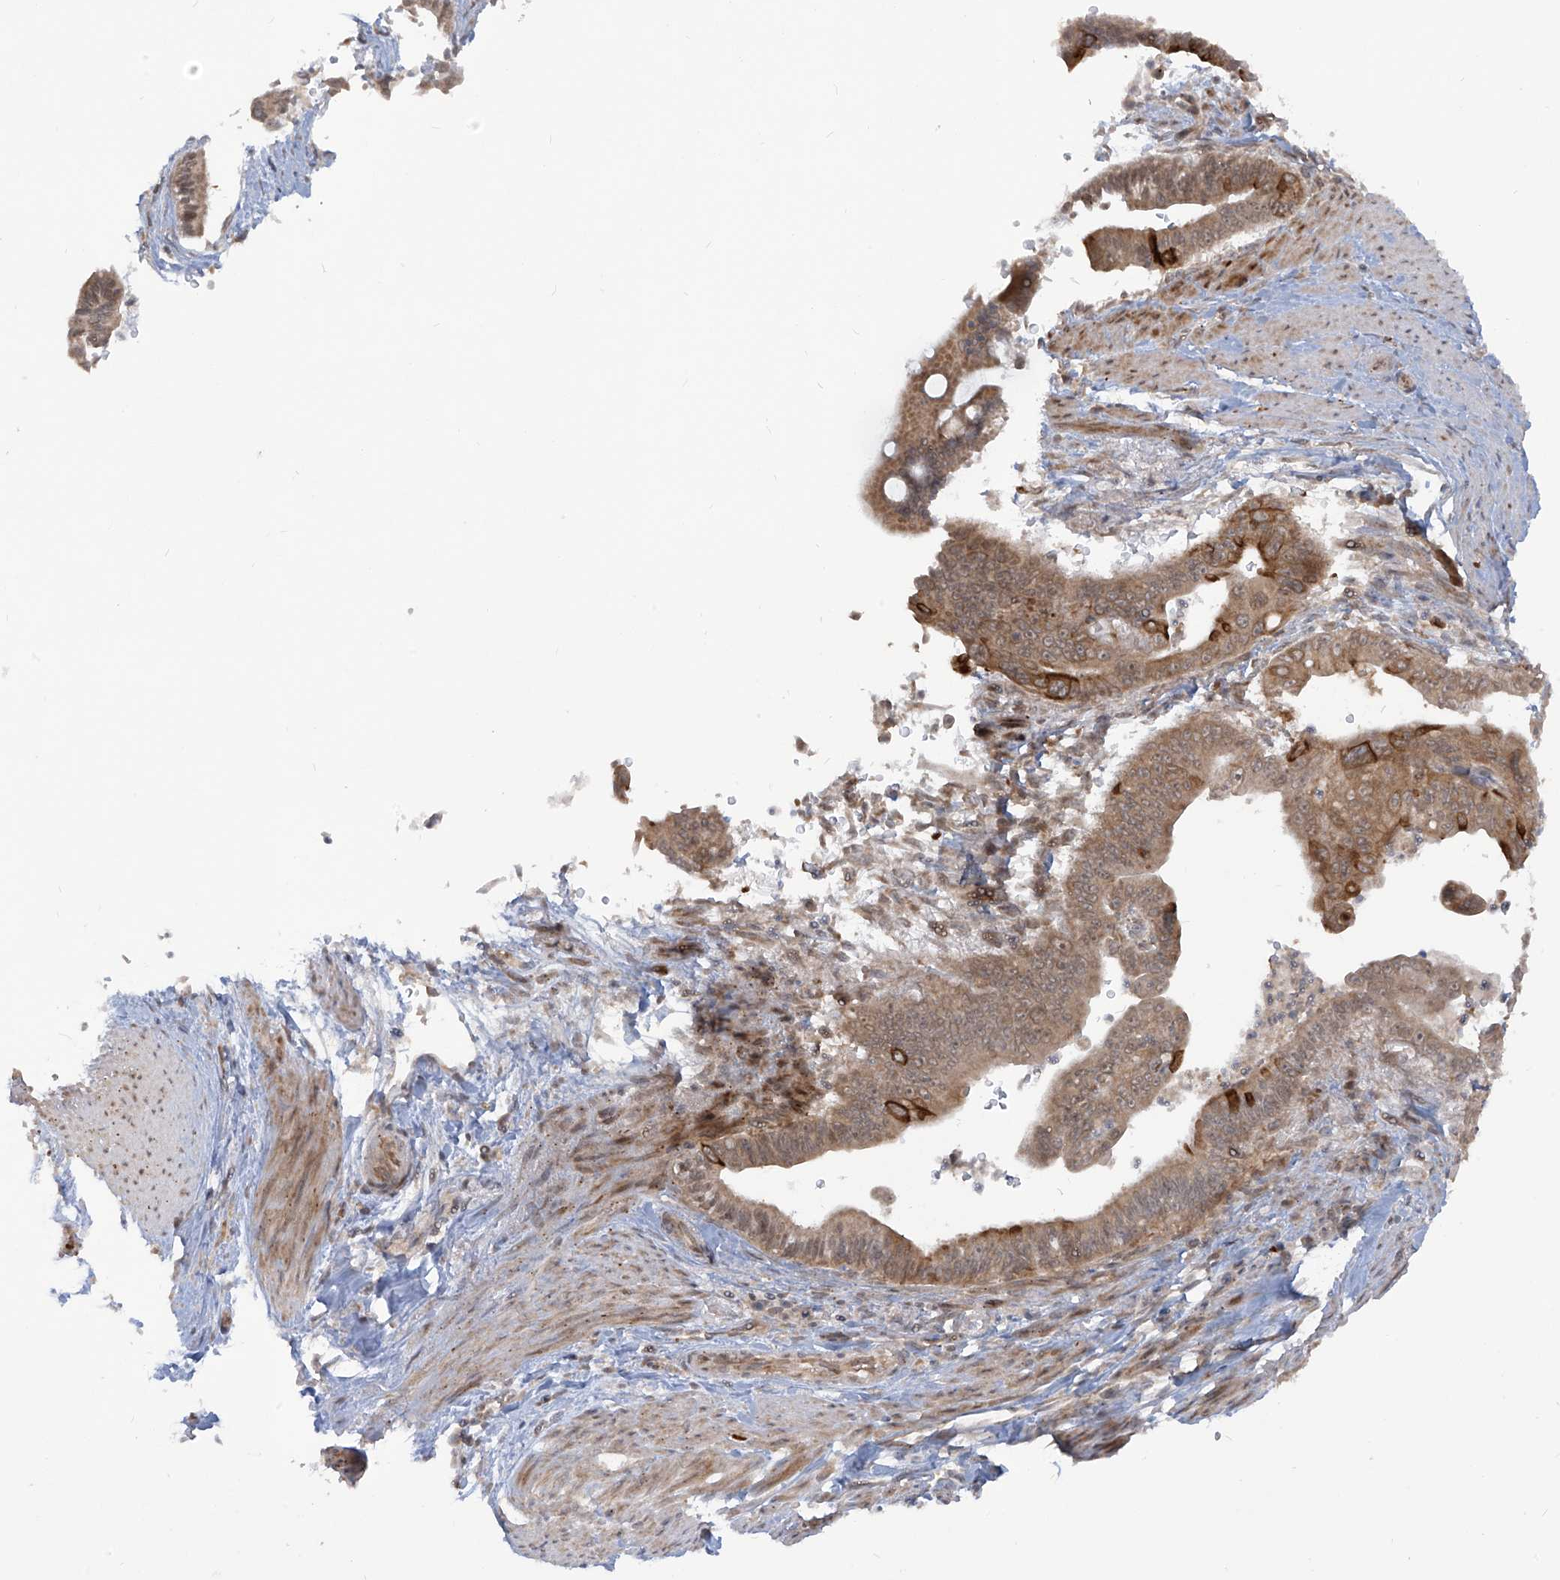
{"staining": {"intensity": "weak", "quantity": ">75%", "location": "cytoplasmic/membranous"}, "tissue": "pancreatic cancer", "cell_type": "Tumor cells", "image_type": "cancer", "snomed": [{"axis": "morphology", "description": "Adenocarcinoma, NOS"}, {"axis": "topography", "description": "Pancreas"}], "caption": "Adenocarcinoma (pancreatic) stained with a protein marker displays weak staining in tumor cells.", "gene": "TRIM67", "patient": {"sex": "male", "age": 70}}